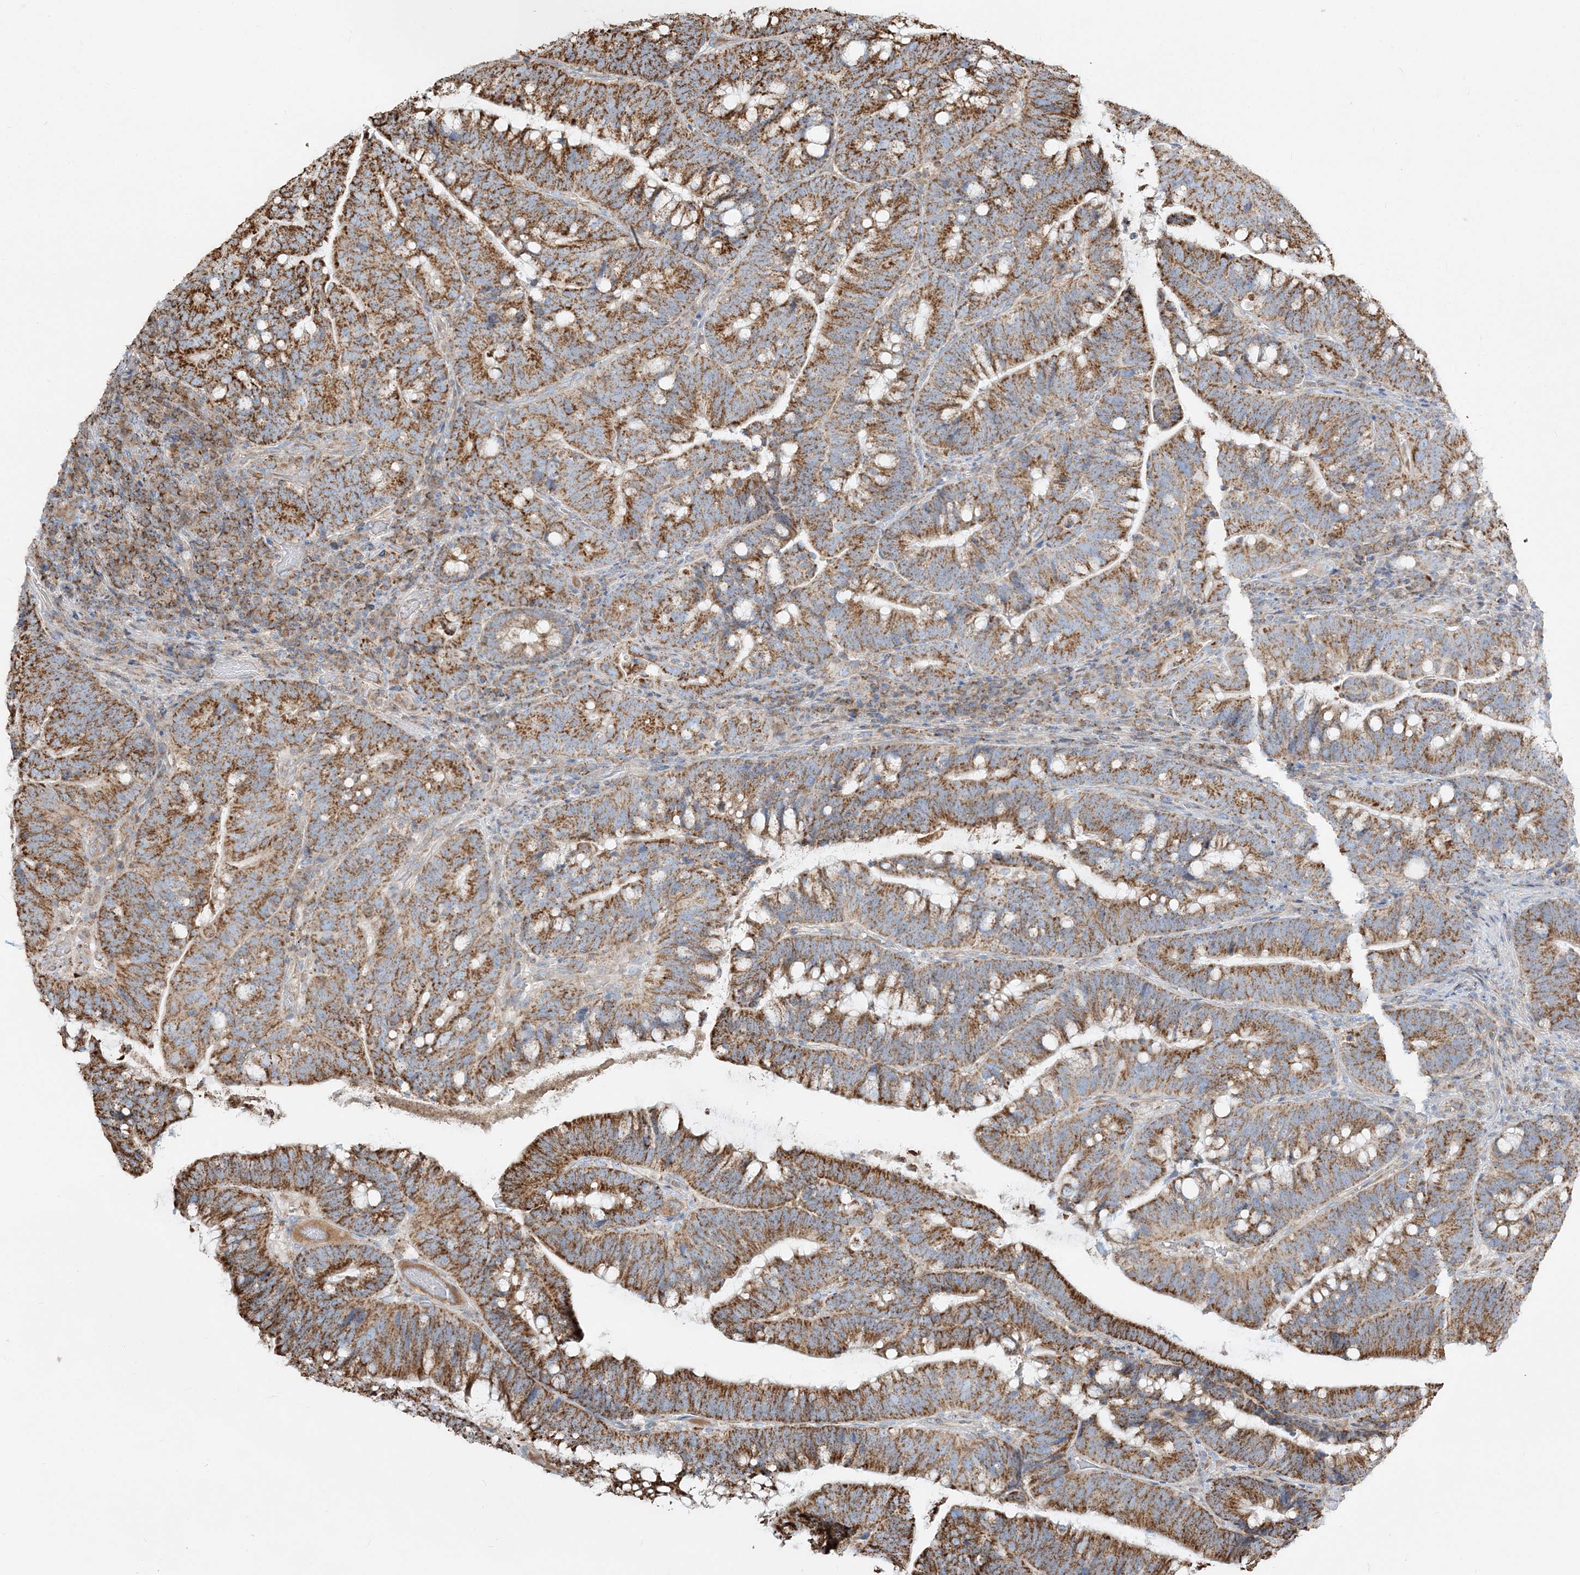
{"staining": {"intensity": "strong", "quantity": ">75%", "location": "cytoplasmic/membranous"}, "tissue": "colorectal cancer", "cell_type": "Tumor cells", "image_type": "cancer", "snomed": [{"axis": "morphology", "description": "Adenocarcinoma, NOS"}, {"axis": "topography", "description": "Colon"}], "caption": "A high amount of strong cytoplasmic/membranous staining is identified in about >75% of tumor cells in colorectal cancer tissue.", "gene": "RAB11FIP3", "patient": {"sex": "female", "age": 66}}